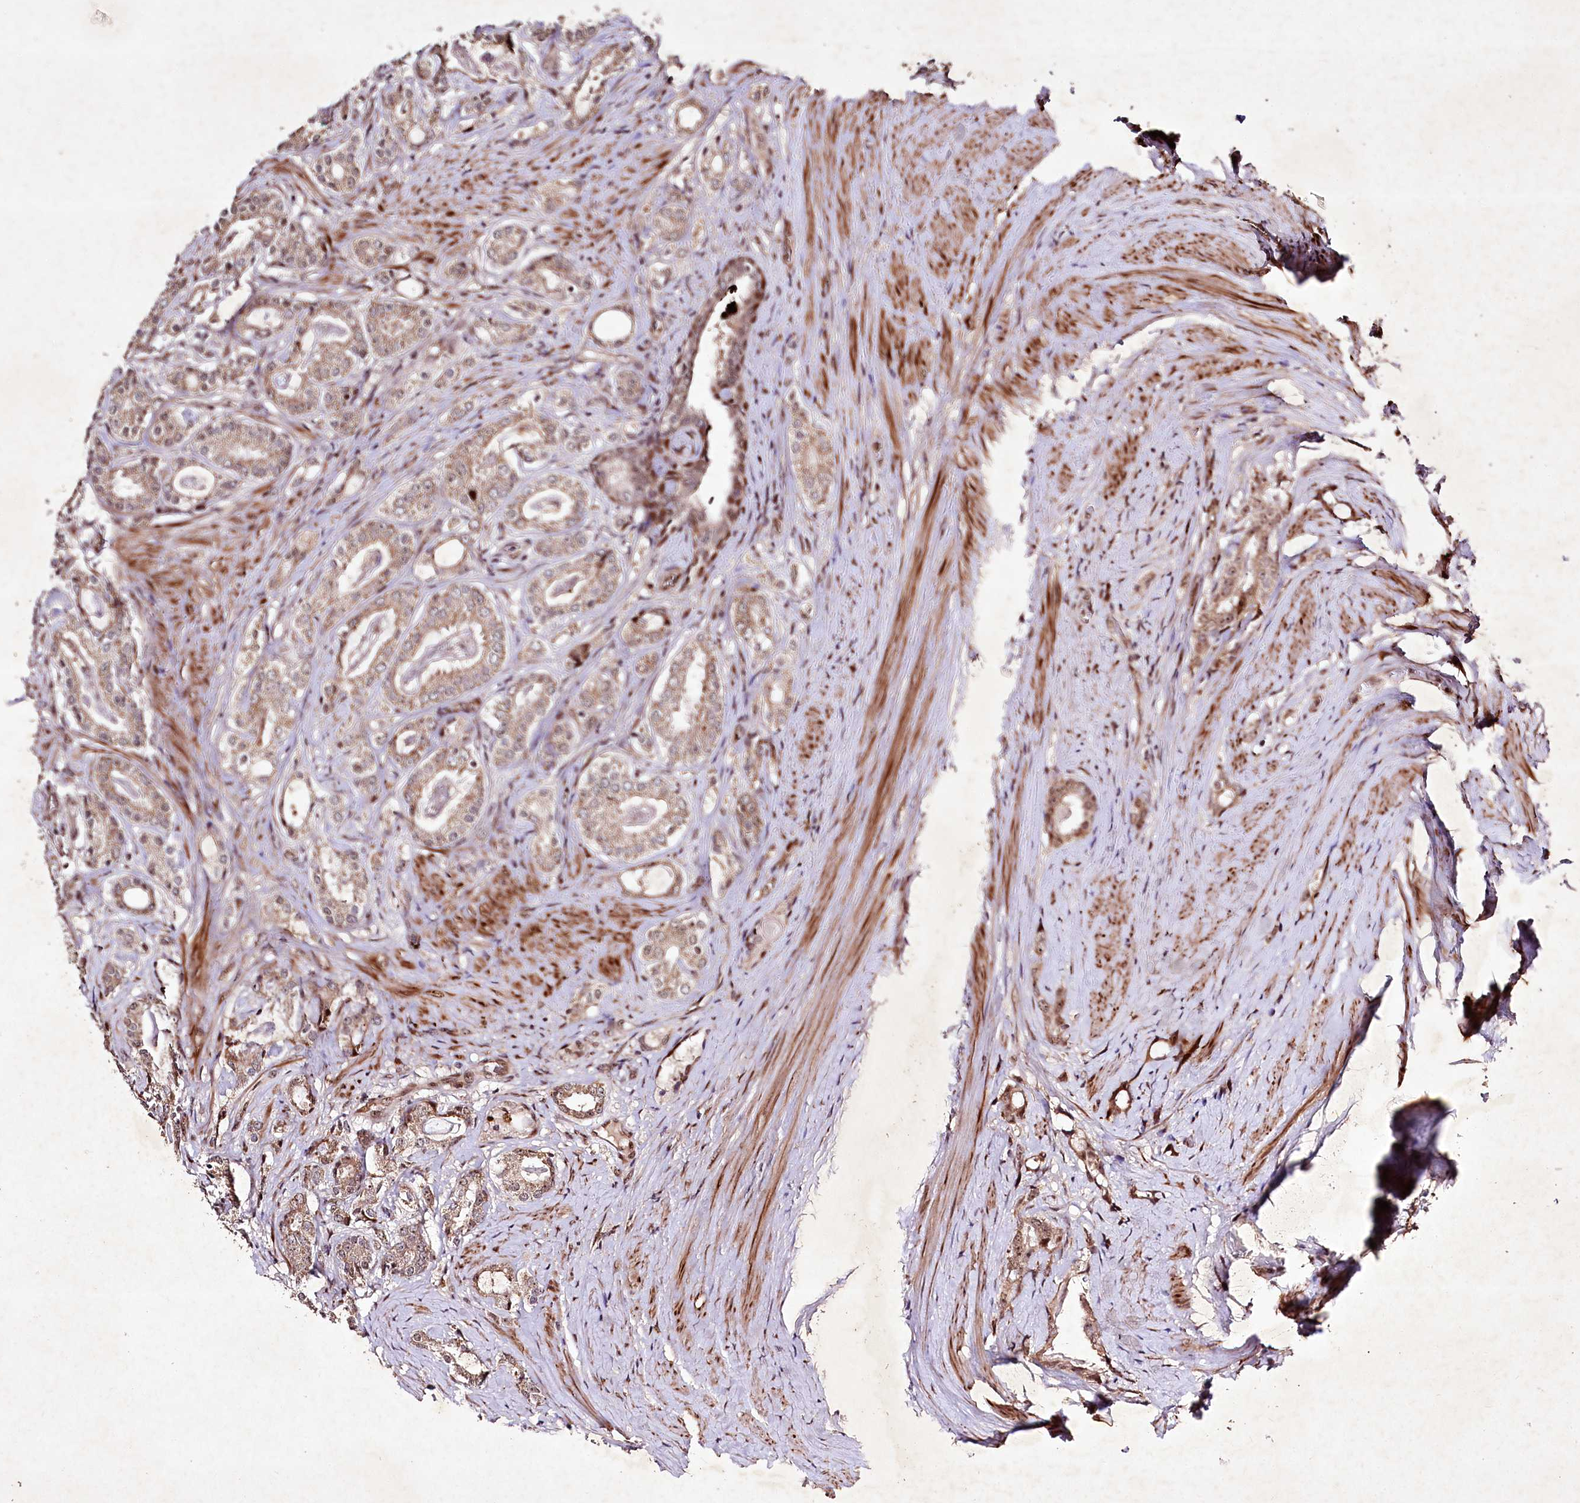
{"staining": {"intensity": "weak", "quantity": ">75%", "location": "cytoplasmic/membranous,nuclear"}, "tissue": "prostate cancer", "cell_type": "Tumor cells", "image_type": "cancer", "snomed": [{"axis": "morphology", "description": "Adenocarcinoma, High grade"}, {"axis": "topography", "description": "Prostate"}], "caption": "High-power microscopy captured an immunohistochemistry (IHC) photomicrograph of high-grade adenocarcinoma (prostate), revealing weak cytoplasmic/membranous and nuclear expression in approximately >75% of tumor cells.", "gene": "DMP1", "patient": {"sex": "male", "age": 63}}